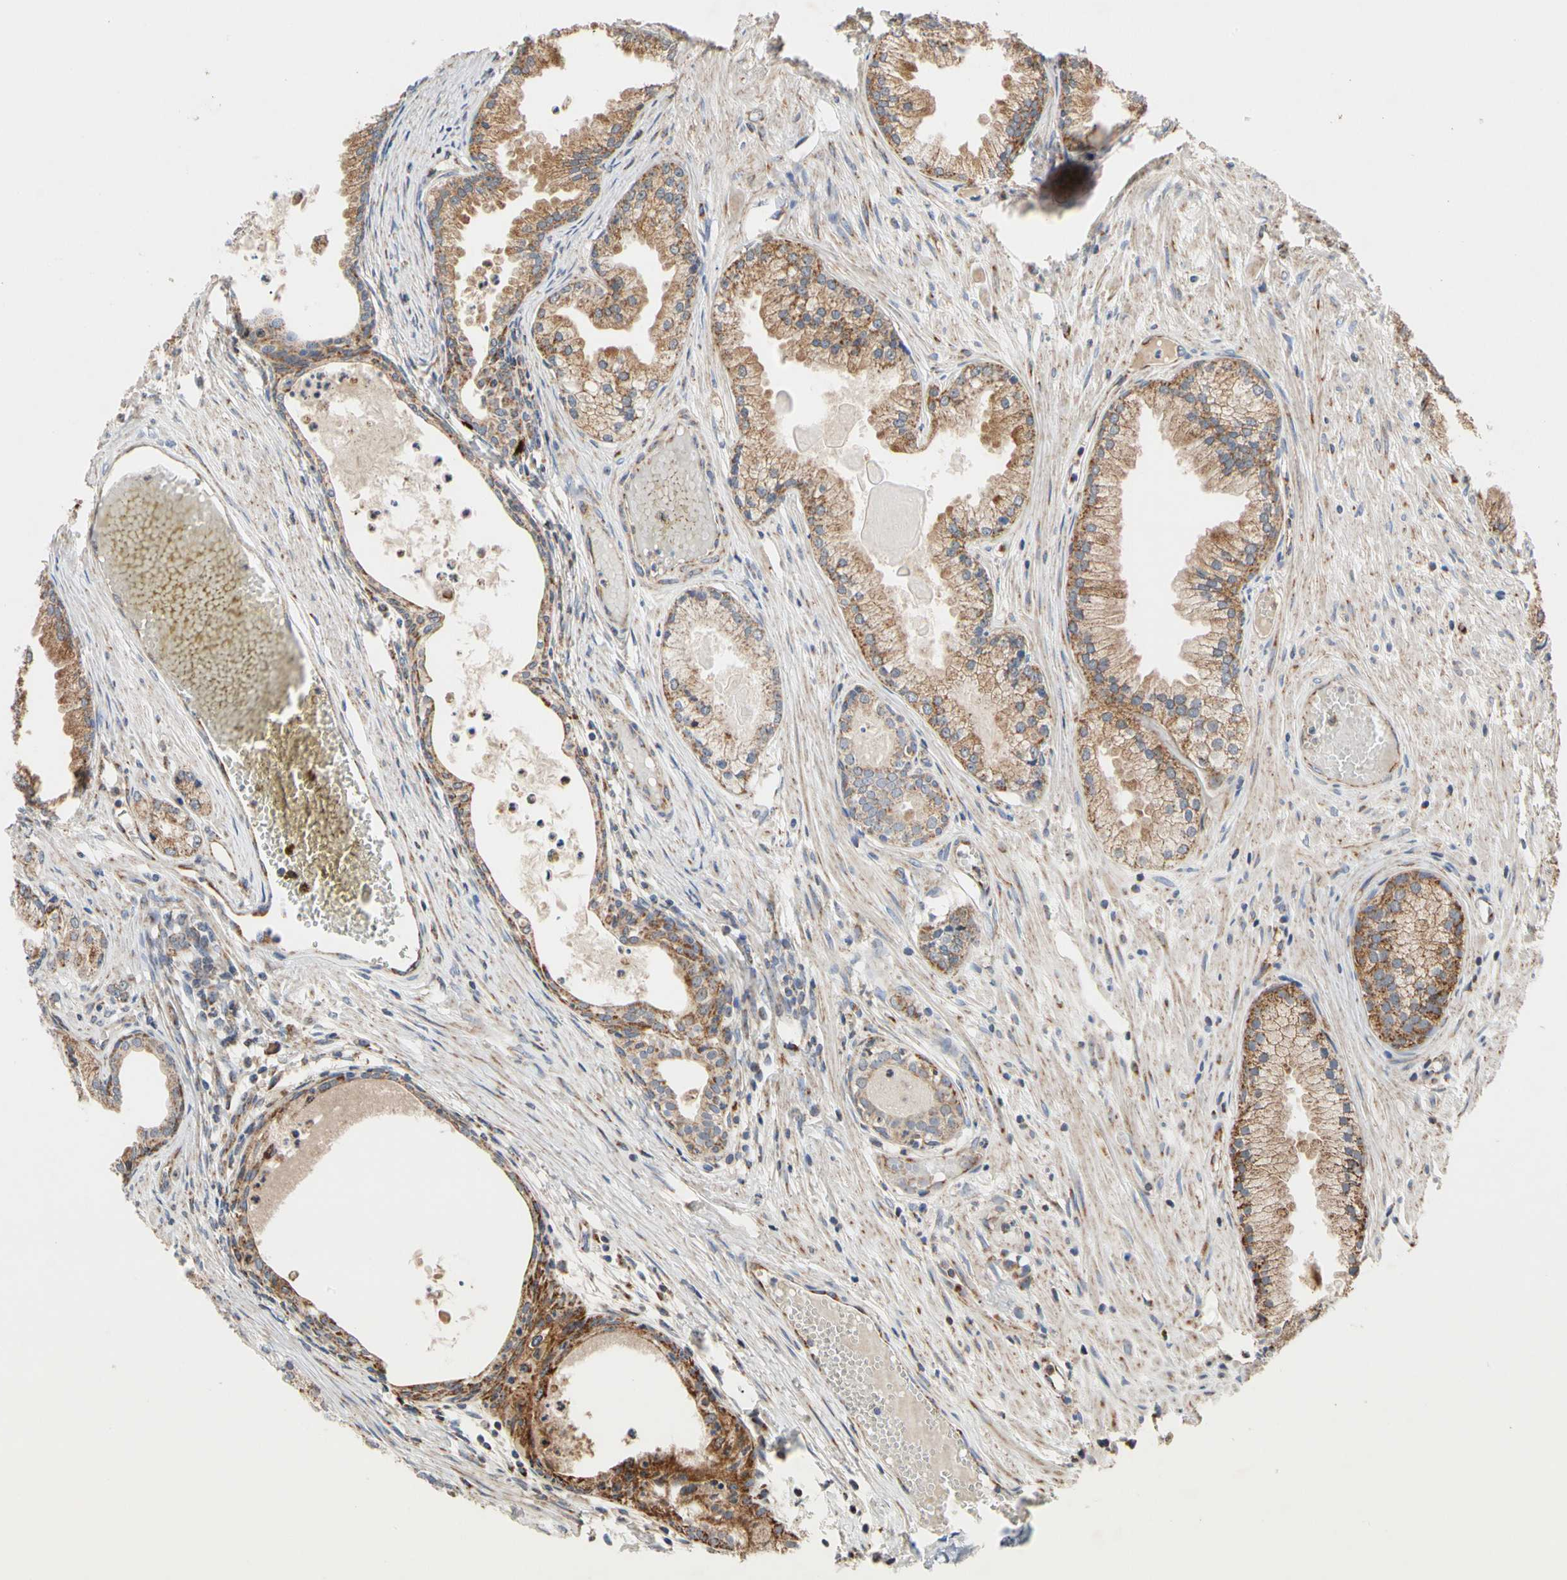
{"staining": {"intensity": "moderate", "quantity": ">75%", "location": "cytoplasmic/membranous"}, "tissue": "prostate cancer", "cell_type": "Tumor cells", "image_type": "cancer", "snomed": [{"axis": "morphology", "description": "Adenocarcinoma, Low grade"}, {"axis": "topography", "description": "Prostate"}], "caption": "Immunohistochemical staining of human prostate adenocarcinoma (low-grade) exhibits medium levels of moderate cytoplasmic/membranous staining in approximately >75% of tumor cells.", "gene": "GPD2", "patient": {"sex": "male", "age": 72}}